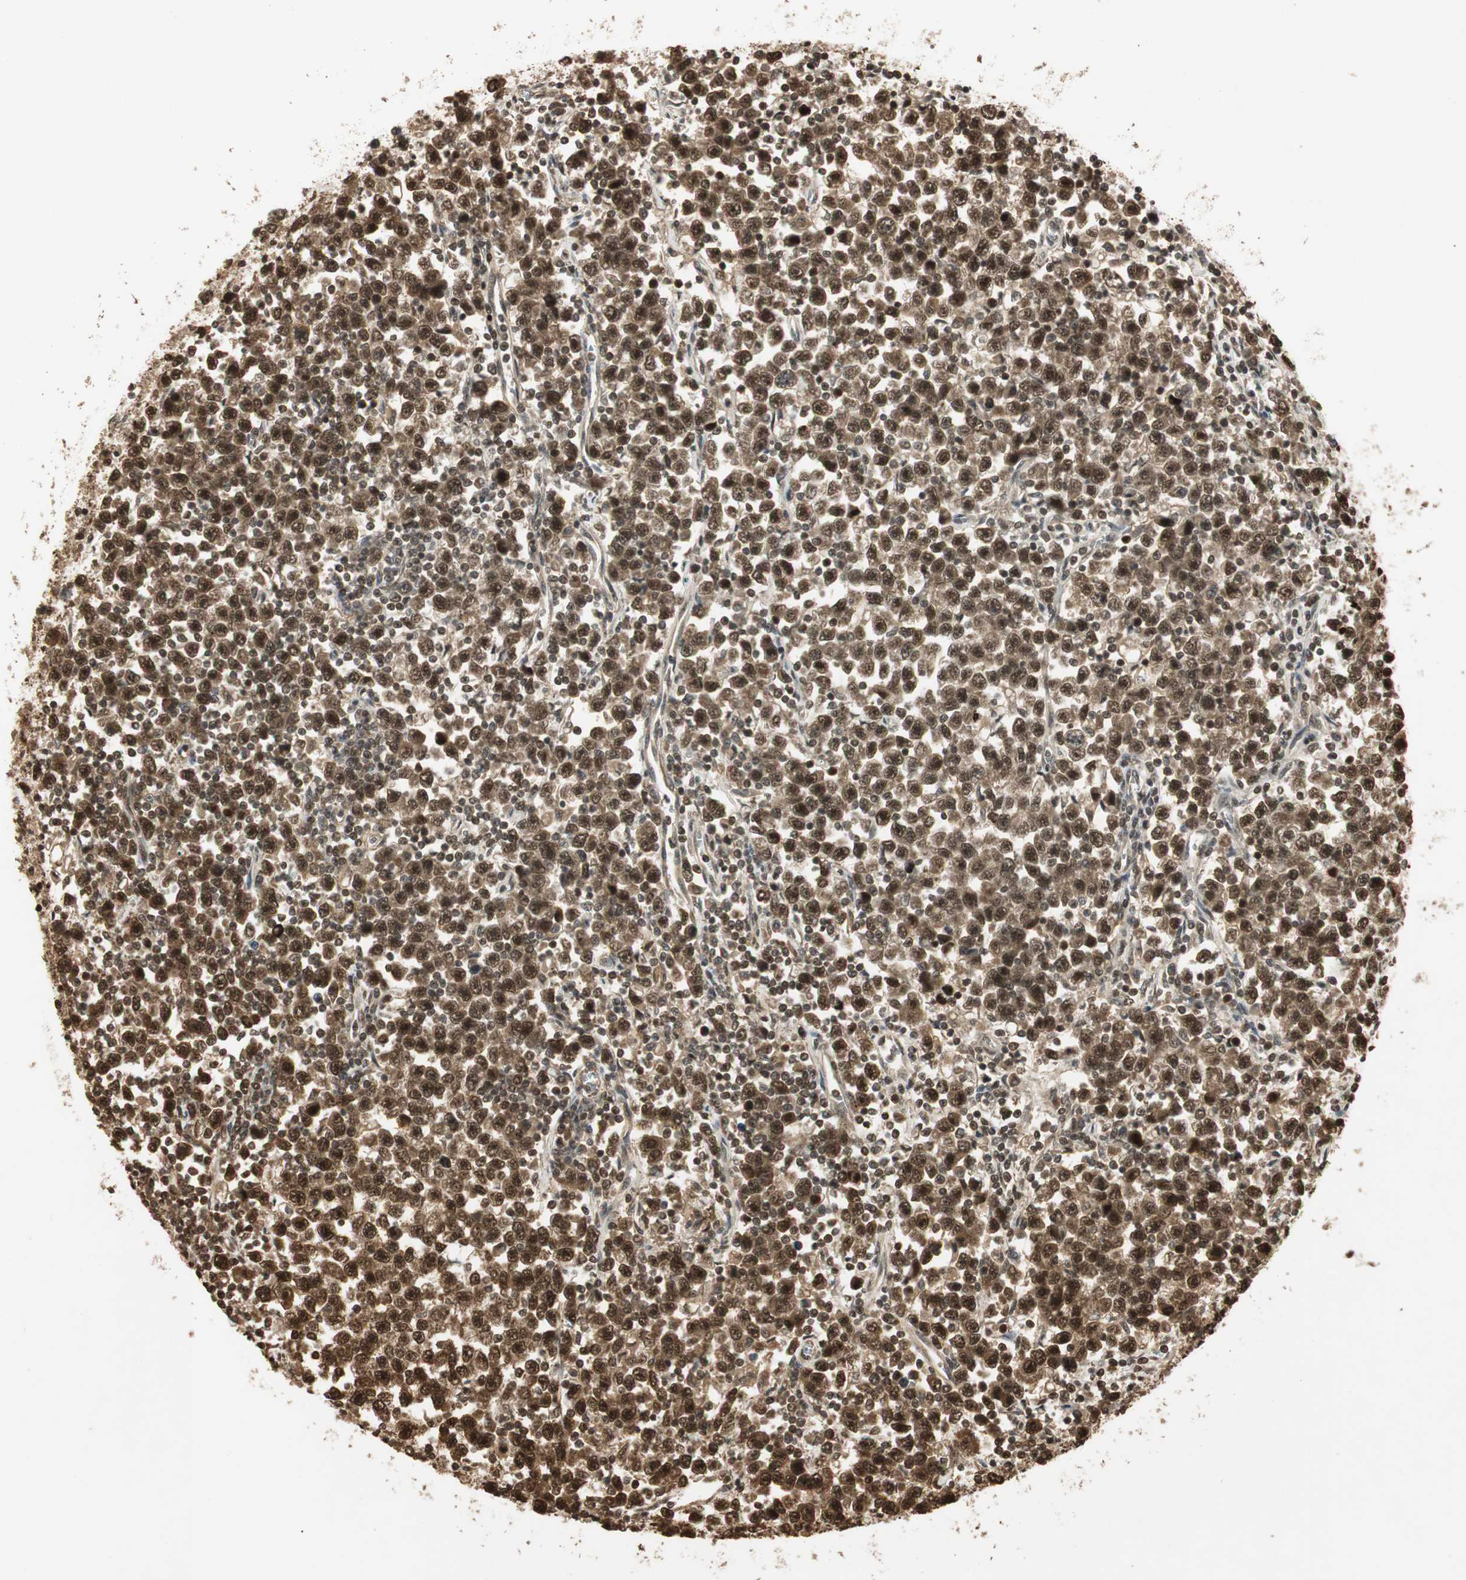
{"staining": {"intensity": "strong", "quantity": ">75%", "location": "cytoplasmic/membranous,nuclear"}, "tissue": "testis cancer", "cell_type": "Tumor cells", "image_type": "cancer", "snomed": [{"axis": "morphology", "description": "Seminoma, NOS"}, {"axis": "topography", "description": "Testis"}], "caption": "Approximately >75% of tumor cells in testis cancer demonstrate strong cytoplasmic/membranous and nuclear protein expression as visualized by brown immunohistochemical staining.", "gene": "RPA3", "patient": {"sex": "male", "age": 43}}